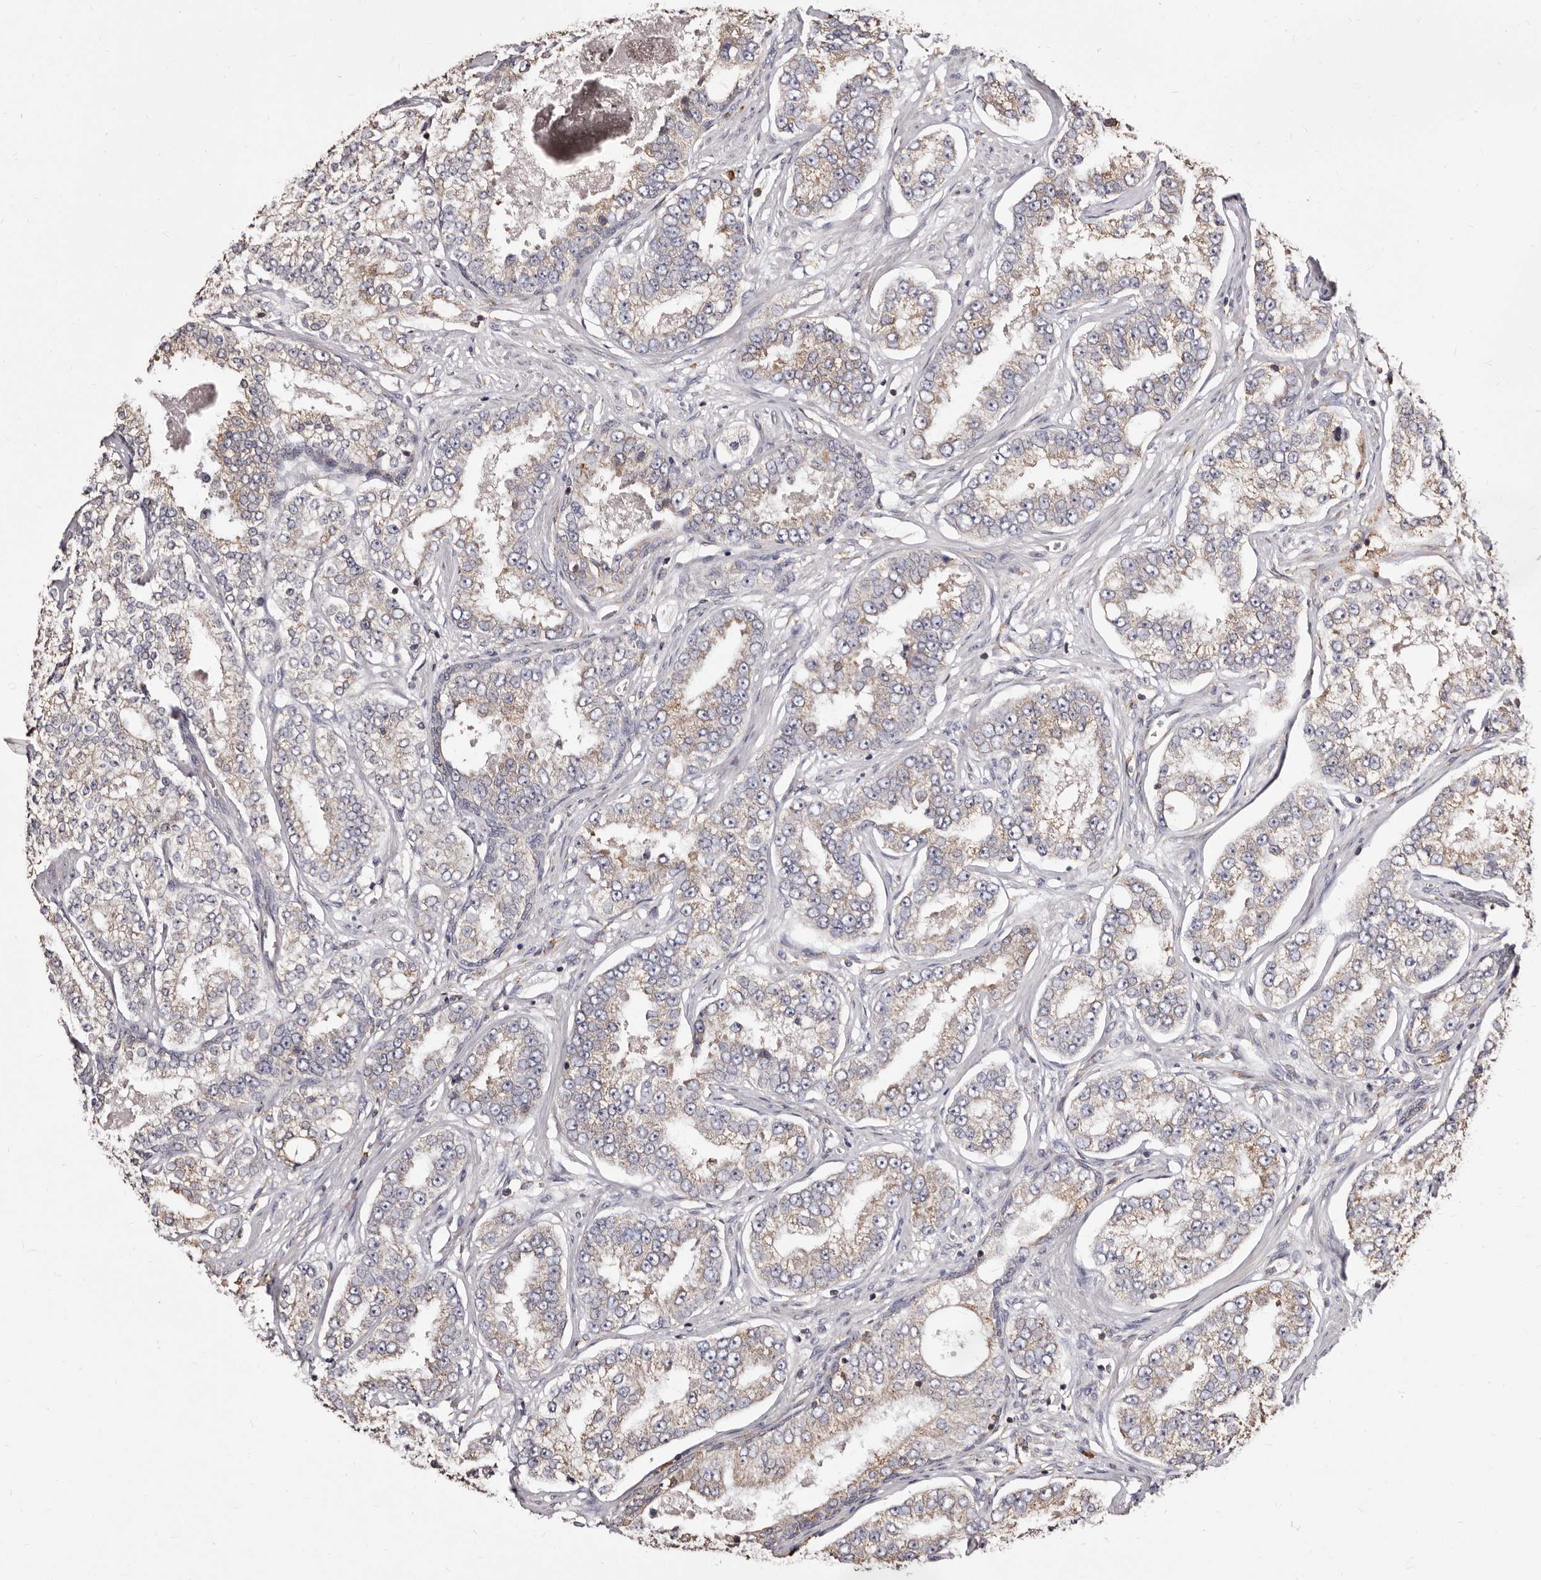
{"staining": {"intensity": "weak", "quantity": "25%-75%", "location": "cytoplasmic/membranous"}, "tissue": "prostate cancer", "cell_type": "Tumor cells", "image_type": "cancer", "snomed": [{"axis": "morphology", "description": "Normal tissue, NOS"}, {"axis": "morphology", "description": "Adenocarcinoma, High grade"}, {"axis": "topography", "description": "Prostate"}], "caption": "This is a micrograph of immunohistochemistry (IHC) staining of prostate cancer (high-grade adenocarcinoma), which shows weak positivity in the cytoplasmic/membranous of tumor cells.", "gene": "ACBD6", "patient": {"sex": "male", "age": 83}}